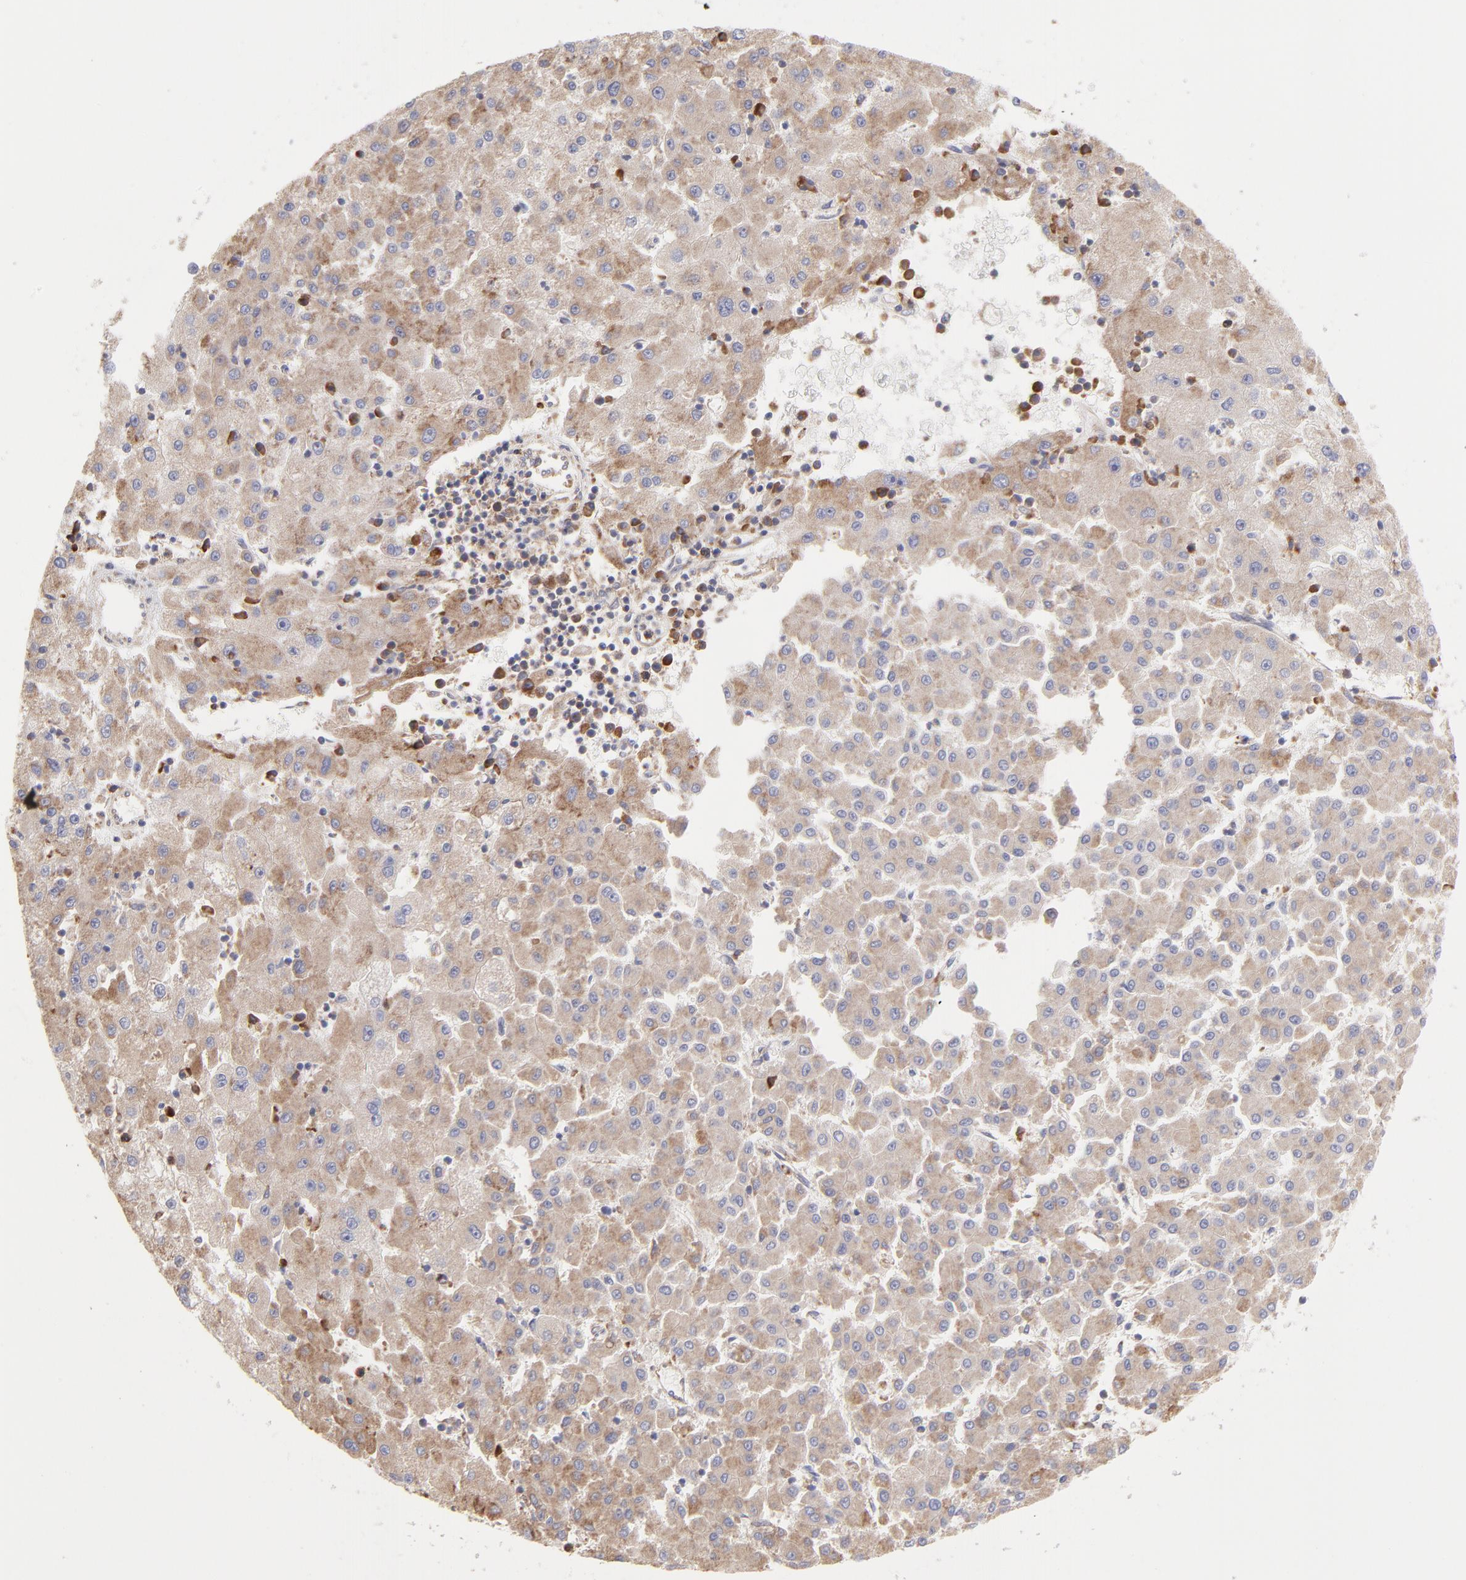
{"staining": {"intensity": "weak", "quantity": "25%-75%", "location": "cytoplasmic/membranous"}, "tissue": "liver cancer", "cell_type": "Tumor cells", "image_type": "cancer", "snomed": [{"axis": "morphology", "description": "Carcinoma, Hepatocellular, NOS"}, {"axis": "topography", "description": "Liver"}], "caption": "Immunohistochemical staining of hepatocellular carcinoma (liver) reveals weak cytoplasmic/membranous protein staining in about 25%-75% of tumor cells.", "gene": "RPLP0", "patient": {"sex": "male", "age": 72}}